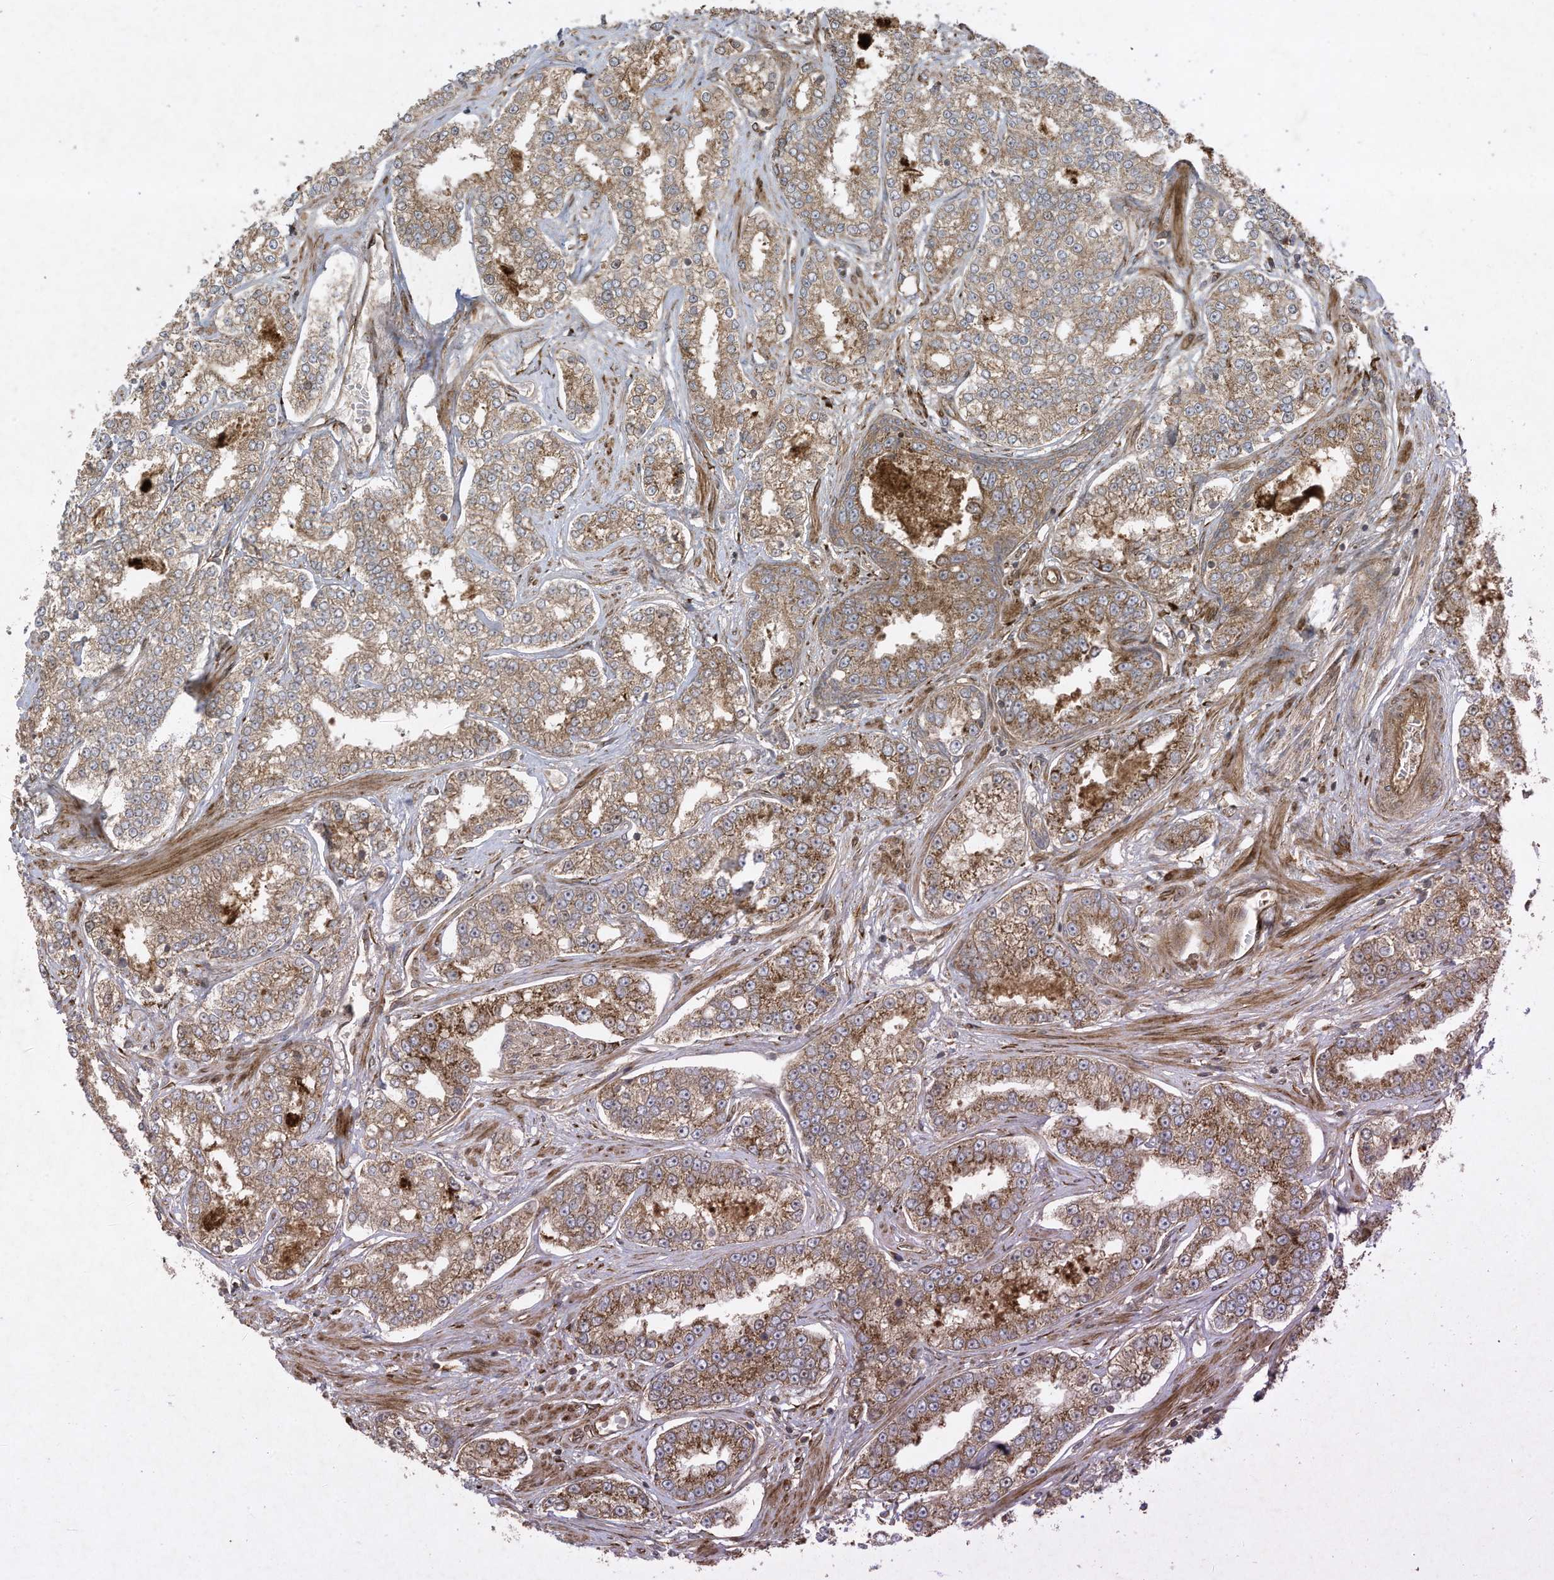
{"staining": {"intensity": "moderate", "quantity": ">75%", "location": "cytoplasmic/membranous"}, "tissue": "prostate cancer", "cell_type": "Tumor cells", "image_type": "cancer", "snomed": [{"axis": "morphology", "description": "Normal tissue, NOS"}, {"axis": "morphology", "description": "Adenocarcinoma, High grade"}, {"axis": "topography", "description": "Prostate"}], "caption": "Prostate cancer (high-grade adenocarcinoma) was stained to show a protein in brown. There is medium levels of moderate cytoplasmic/membranous expression in approximately >75% of tumor cells. (Brightfield microscopy of DAB IHC at high magnification).", "gene": "DDIT4", "patient": {"sex": "male", "age": 83}}